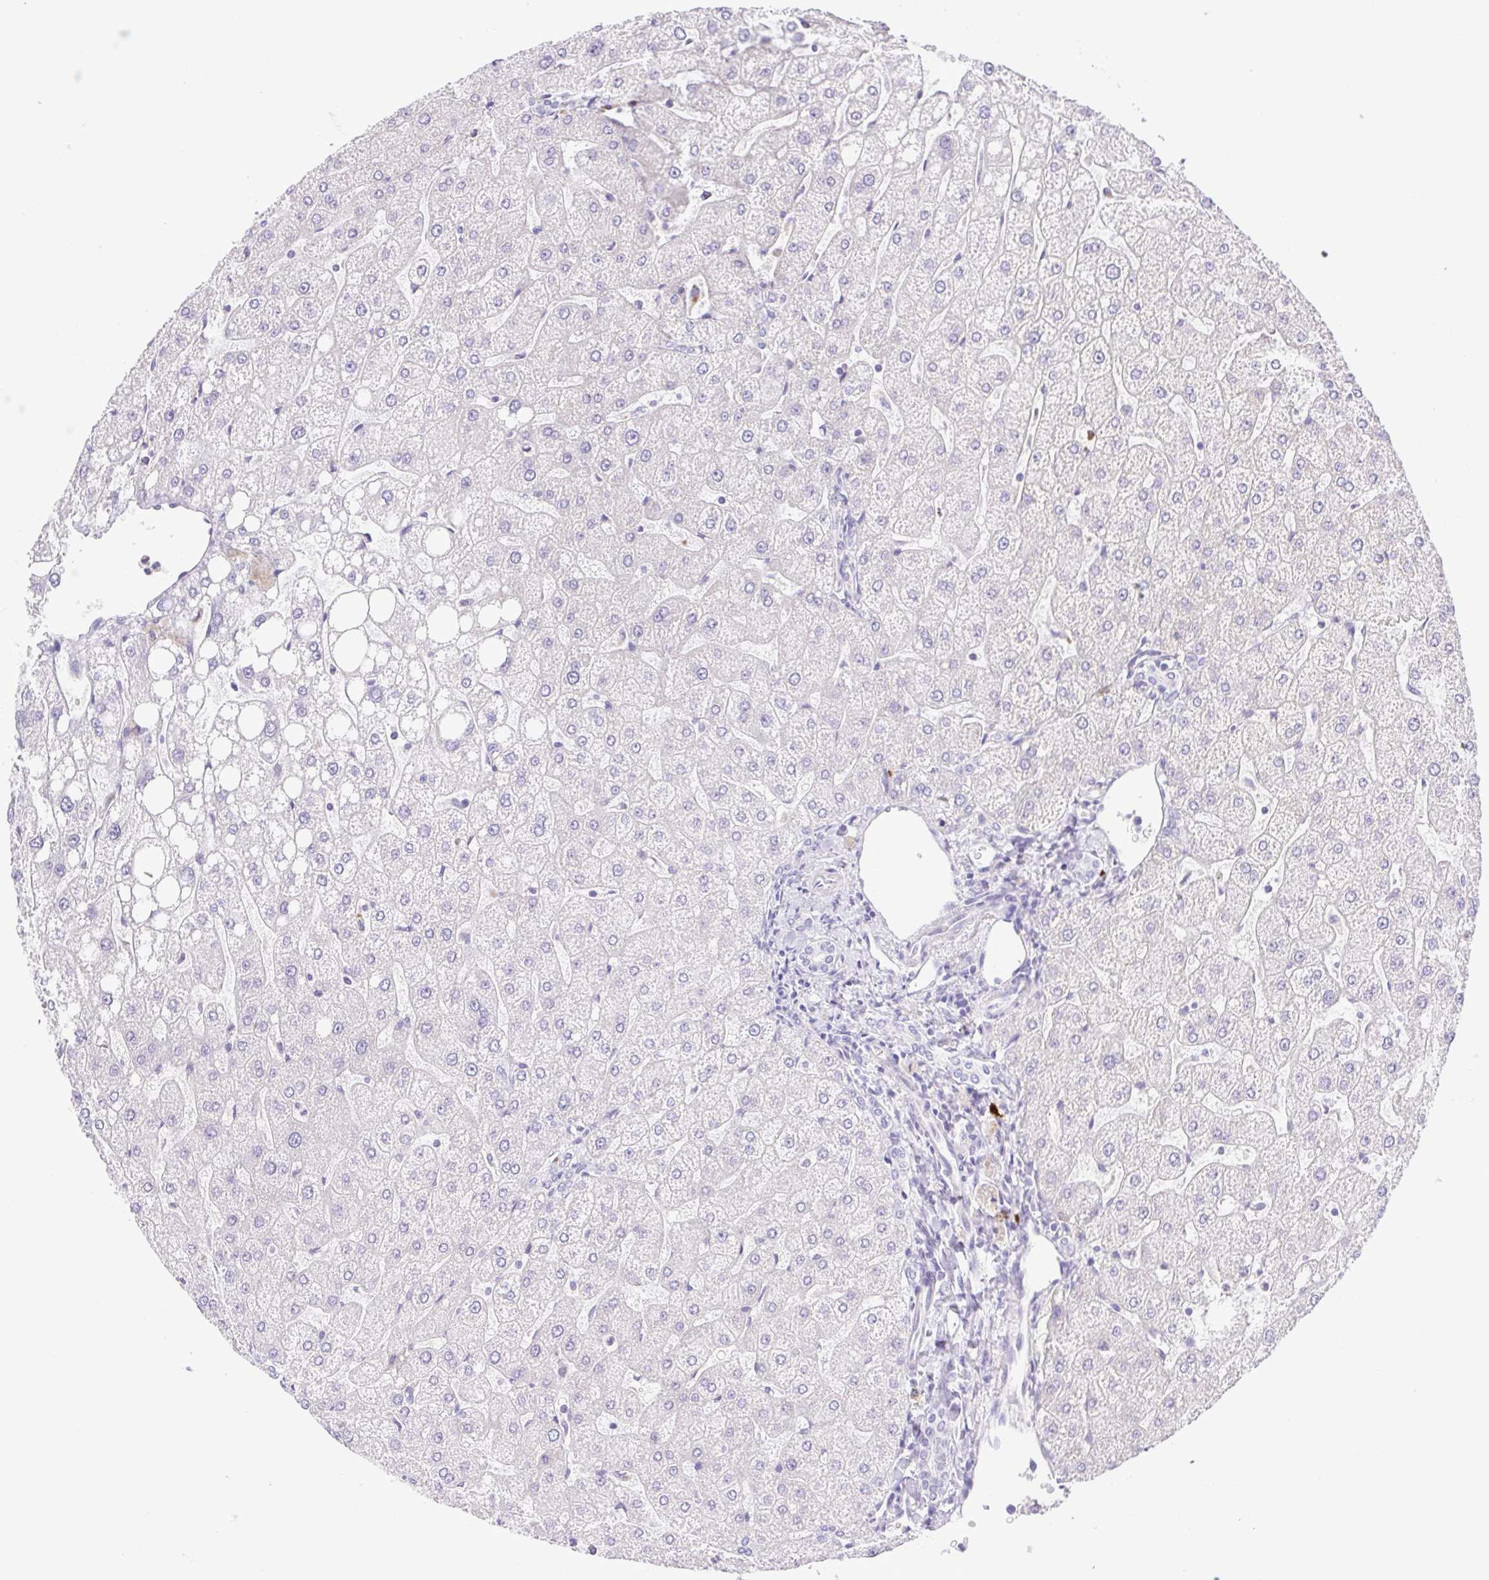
{"staining": {"intensity": "negative", "quantity": "none", "location": "none"}, "tissue": "liver", "cell_type": "Cholangiocytes", "image_type": "normal", "snomed": [{"axis": "morphology", "description": "Normal tissue, NOS"}, {"axis": "topography", "description": "Liver"}], "caption": "Protein analysis of normal liver shows no significant staining in cholangiocytes.", "gene": "FAM177B", "patient": {"sex": "male", "age": 67}}